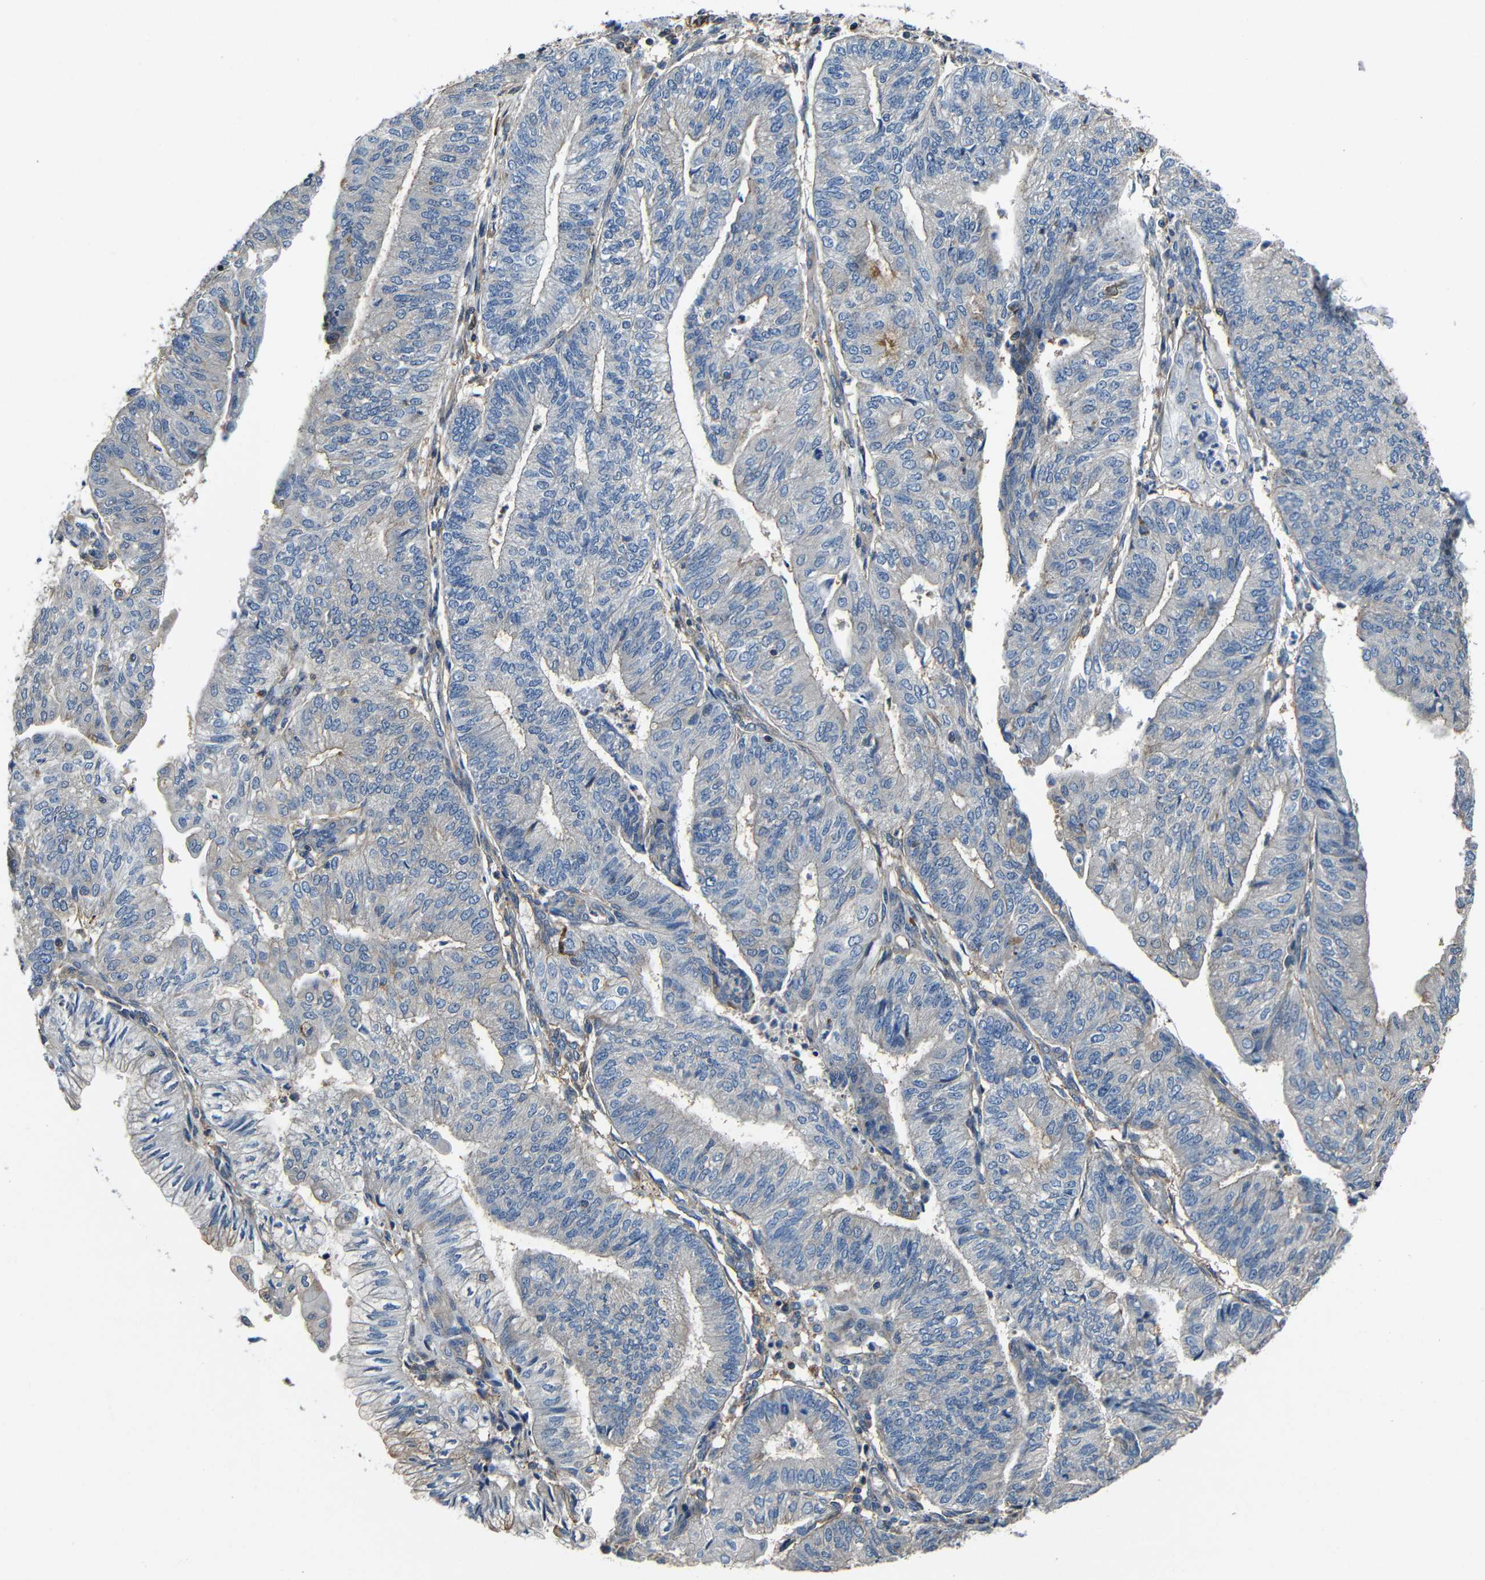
{"staining": {"intensity": "weak", "quantity": "<25%", "location": "cytoplasmic/membranous"}, "tissue": "endometrial cancer", "cell_type": "Tumor cells", "image_type": "cancer", "snomed": [{"axis": "morphology", "description": "Adenocarcinoma, NOS"}, {"axis": "topography", "description": "Endometrium"}], "caption": "A photomicrograph of endometrial cancer (adenocarcinoma) stained for a protein reveals no brown staining in tumor cells.", "gene": "GDI1", "patient": {"sex": "female", "age": 59}}